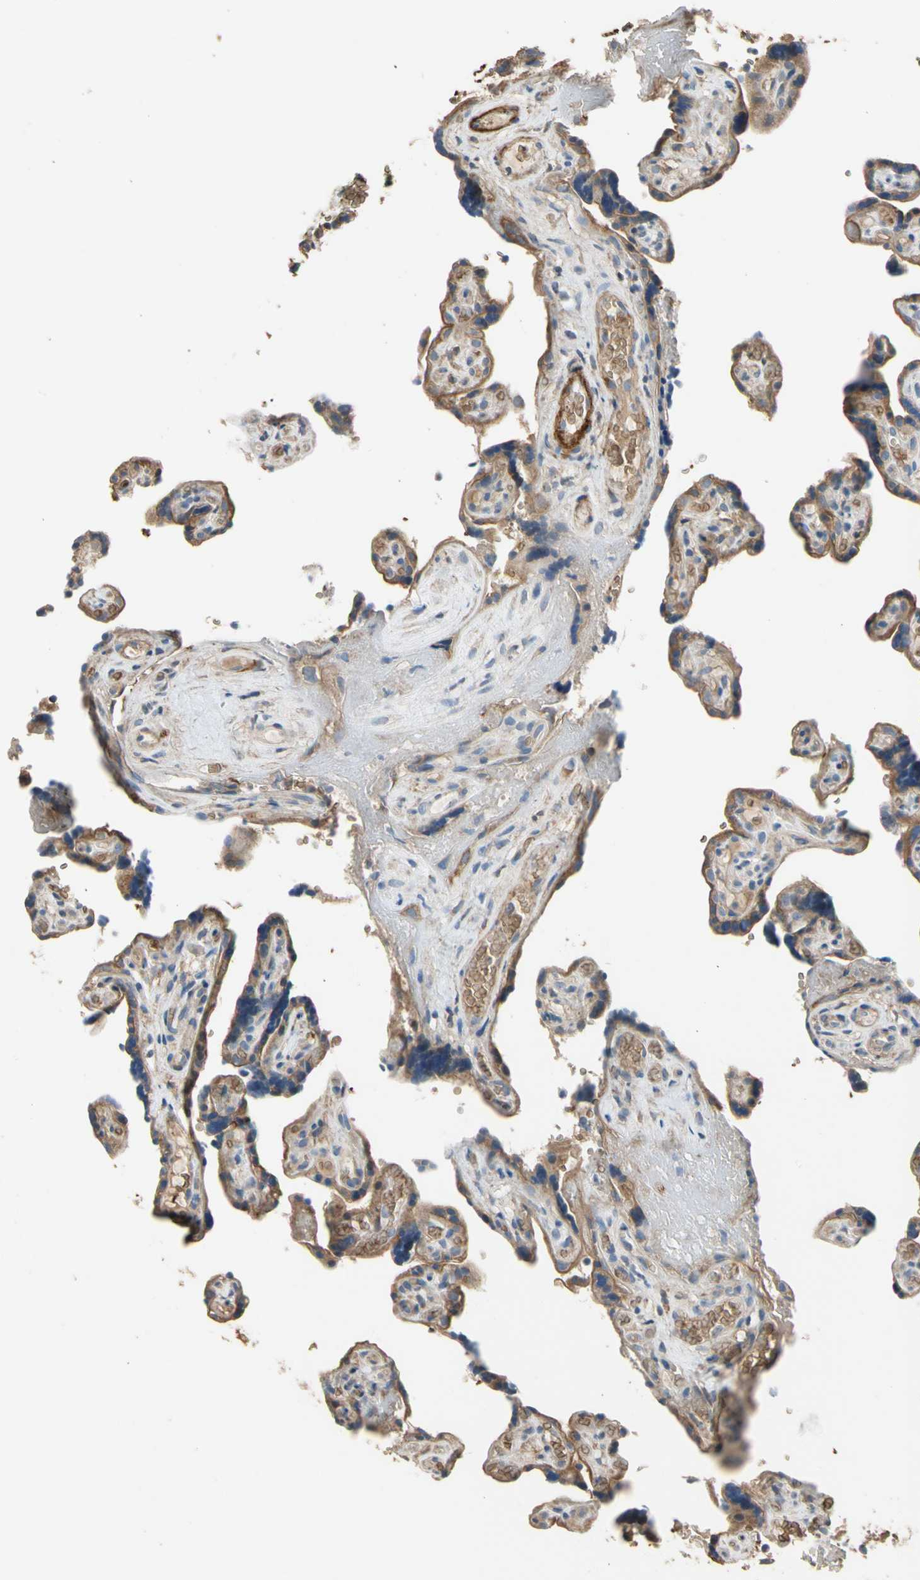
{"staining": {"intensity": "weak", "quantity": ">75%", "location": "cytoplasmic/membranous"}, "tissue": "placenta", "cell_type": "Decidual cells", "image_type": "normal", "snomed": [{"axis": "morphology", "description": "Normal tissue, NOS"}, {"axis": "topography", "description": "Placenta"}], "caption": "Immunohistochemical staining of benign human placenta reveals low levels of weak cytoplasmic/membranous positivity in approximately >75% of decidual cells.", "gene": "SUSD2", "patient": {"sex": "female", "age": 30}}